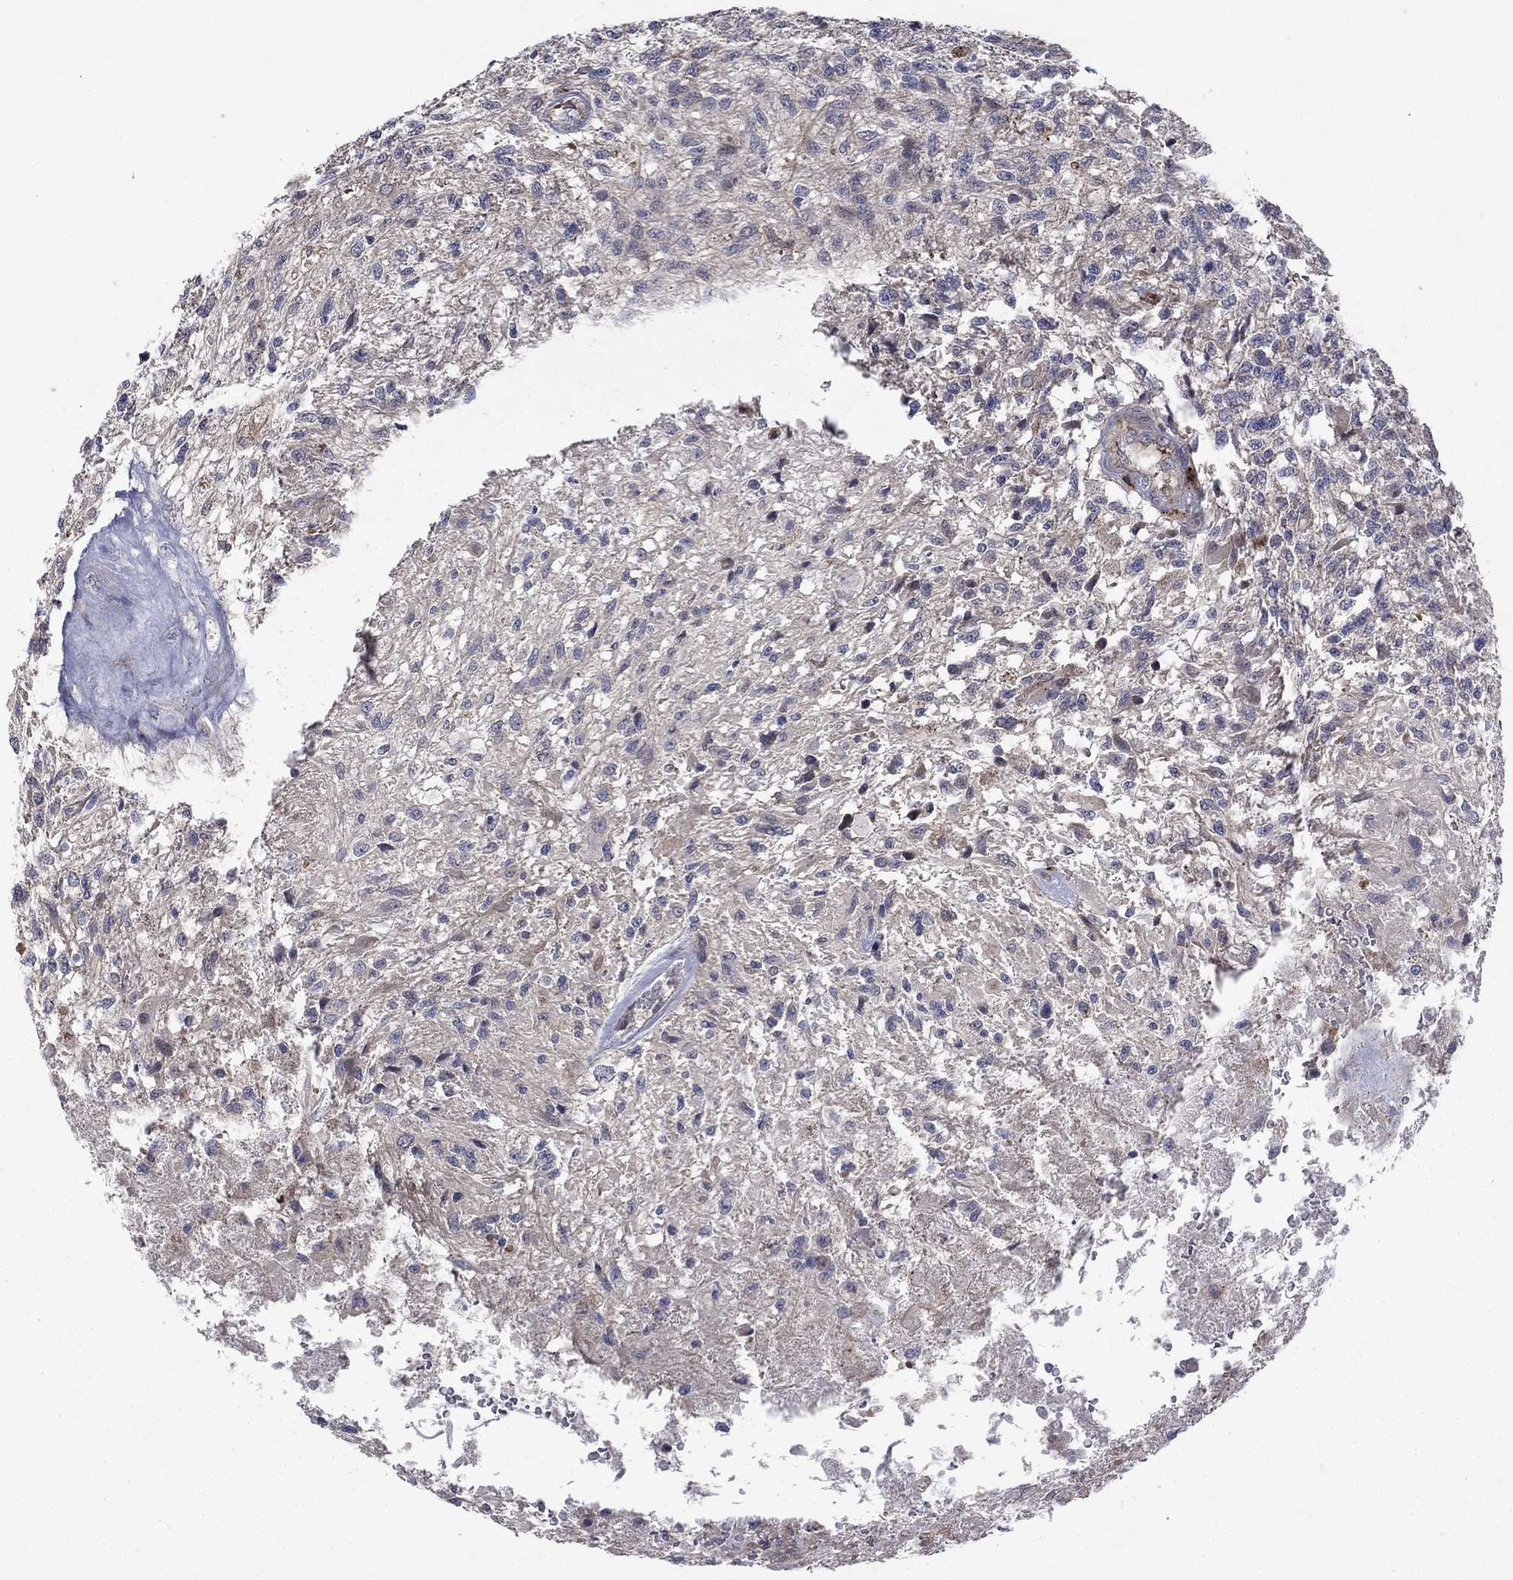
{"staining": {"intensity": "negative", "quantity": "none", "location": "none"}, "tissue": "glioma", "cell_type": "Tumor cells", "image_type": "cancer", "snomed": [{"axis": "morphology", "description": "Glioma, malignant, High grade"}, {"axis": "topography", "description": "Brain"}], "caption": "High-grade glioma (malignant) stained for a protein using IHC demonstrates no expression tumor cells.", "gene": "SLC7A1", "patient": {"sex": "male", "age": 56}}